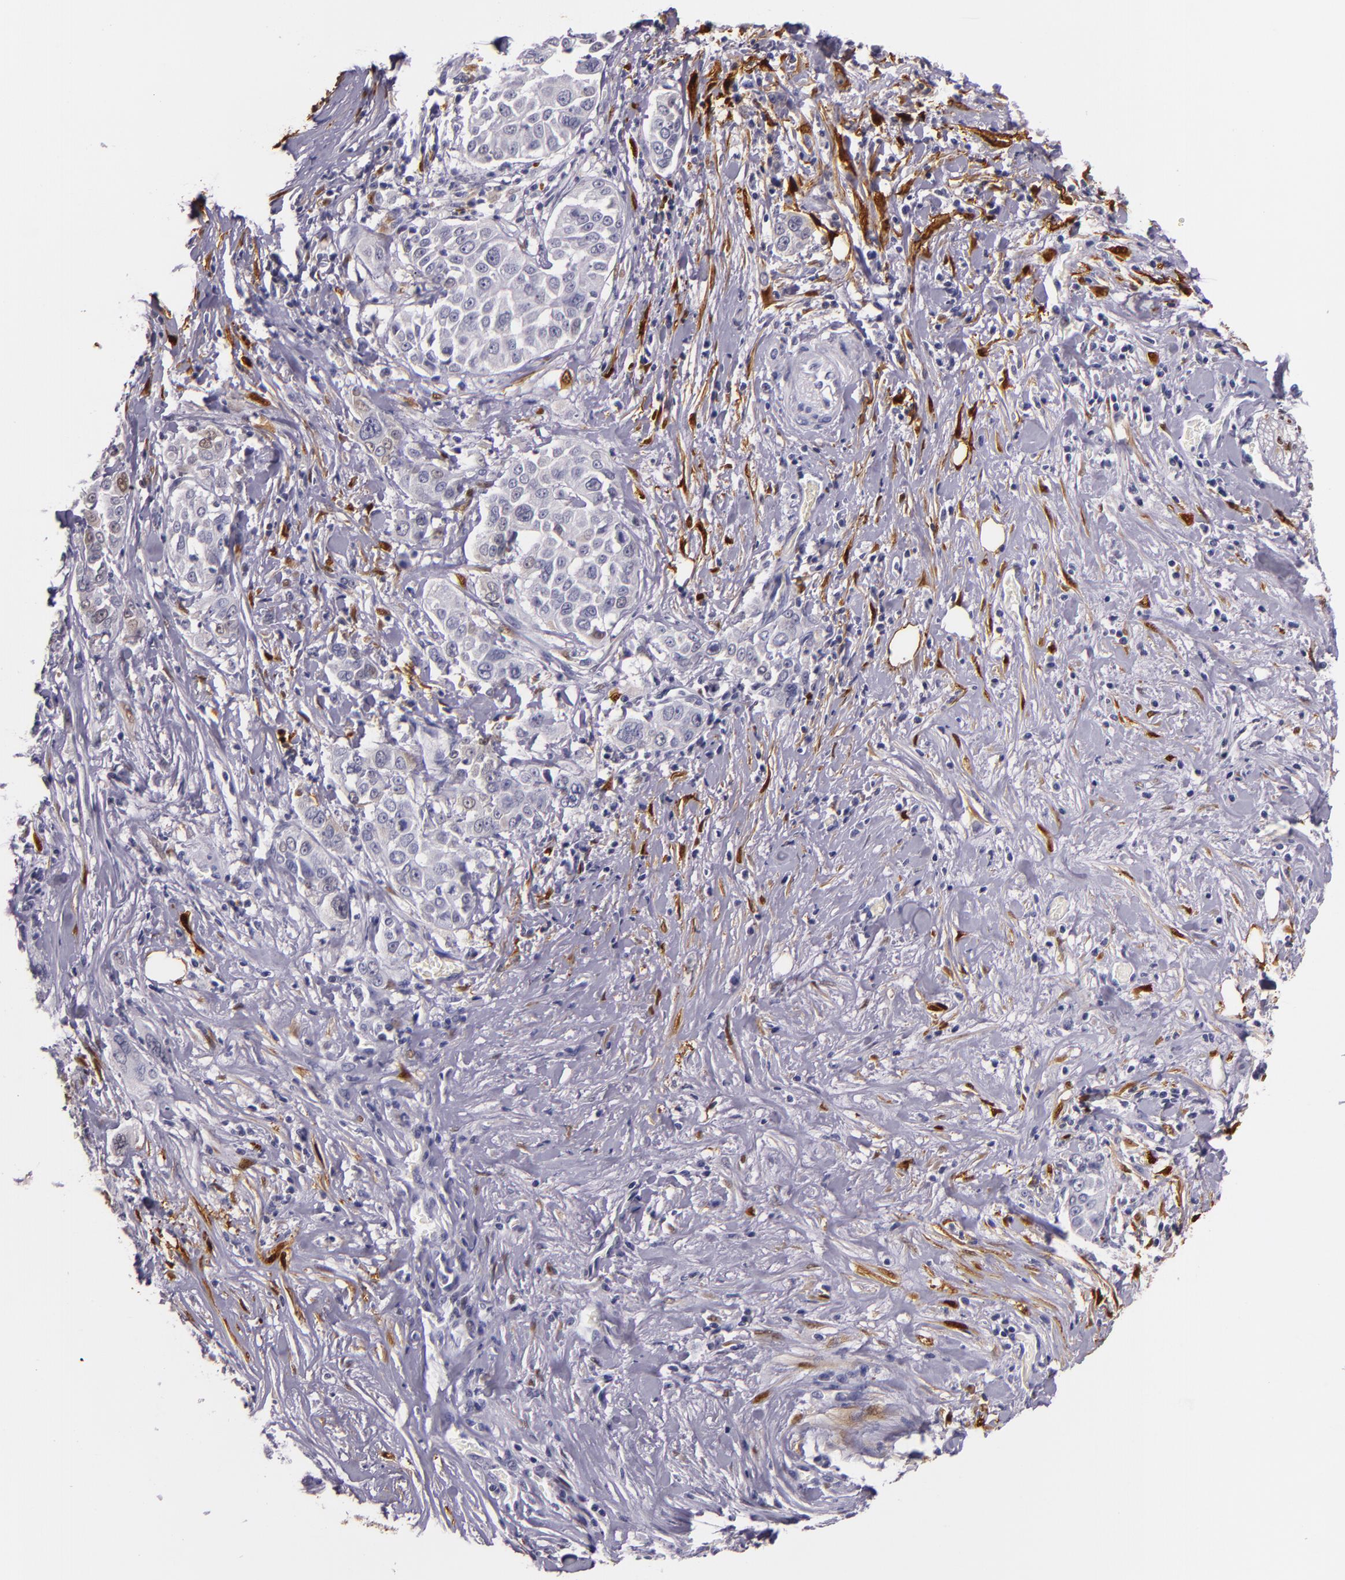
{"staining": {"intensity": "weak", "quantity": "<25%", "location": "nuclear"}, "tissue": "pancreatic cancer", "cell_type": "Tumor cells", "image_type": "cancer", "snomed": [{"axis": "morphology", "description": "Adenocarcinoma, NOS"}, {"axis": "topography", "description": "Pancreas"}], "caption": "Tumor cells show no significant protein positivity in pancreatic adenocarcinoma. (Brightfield microscopy of DAB (3,3'-diaminobenzidine) immunohistochemistry at high magnification).", "gene": "MT1A", "patient": {"sex": "female", "age": 52}}